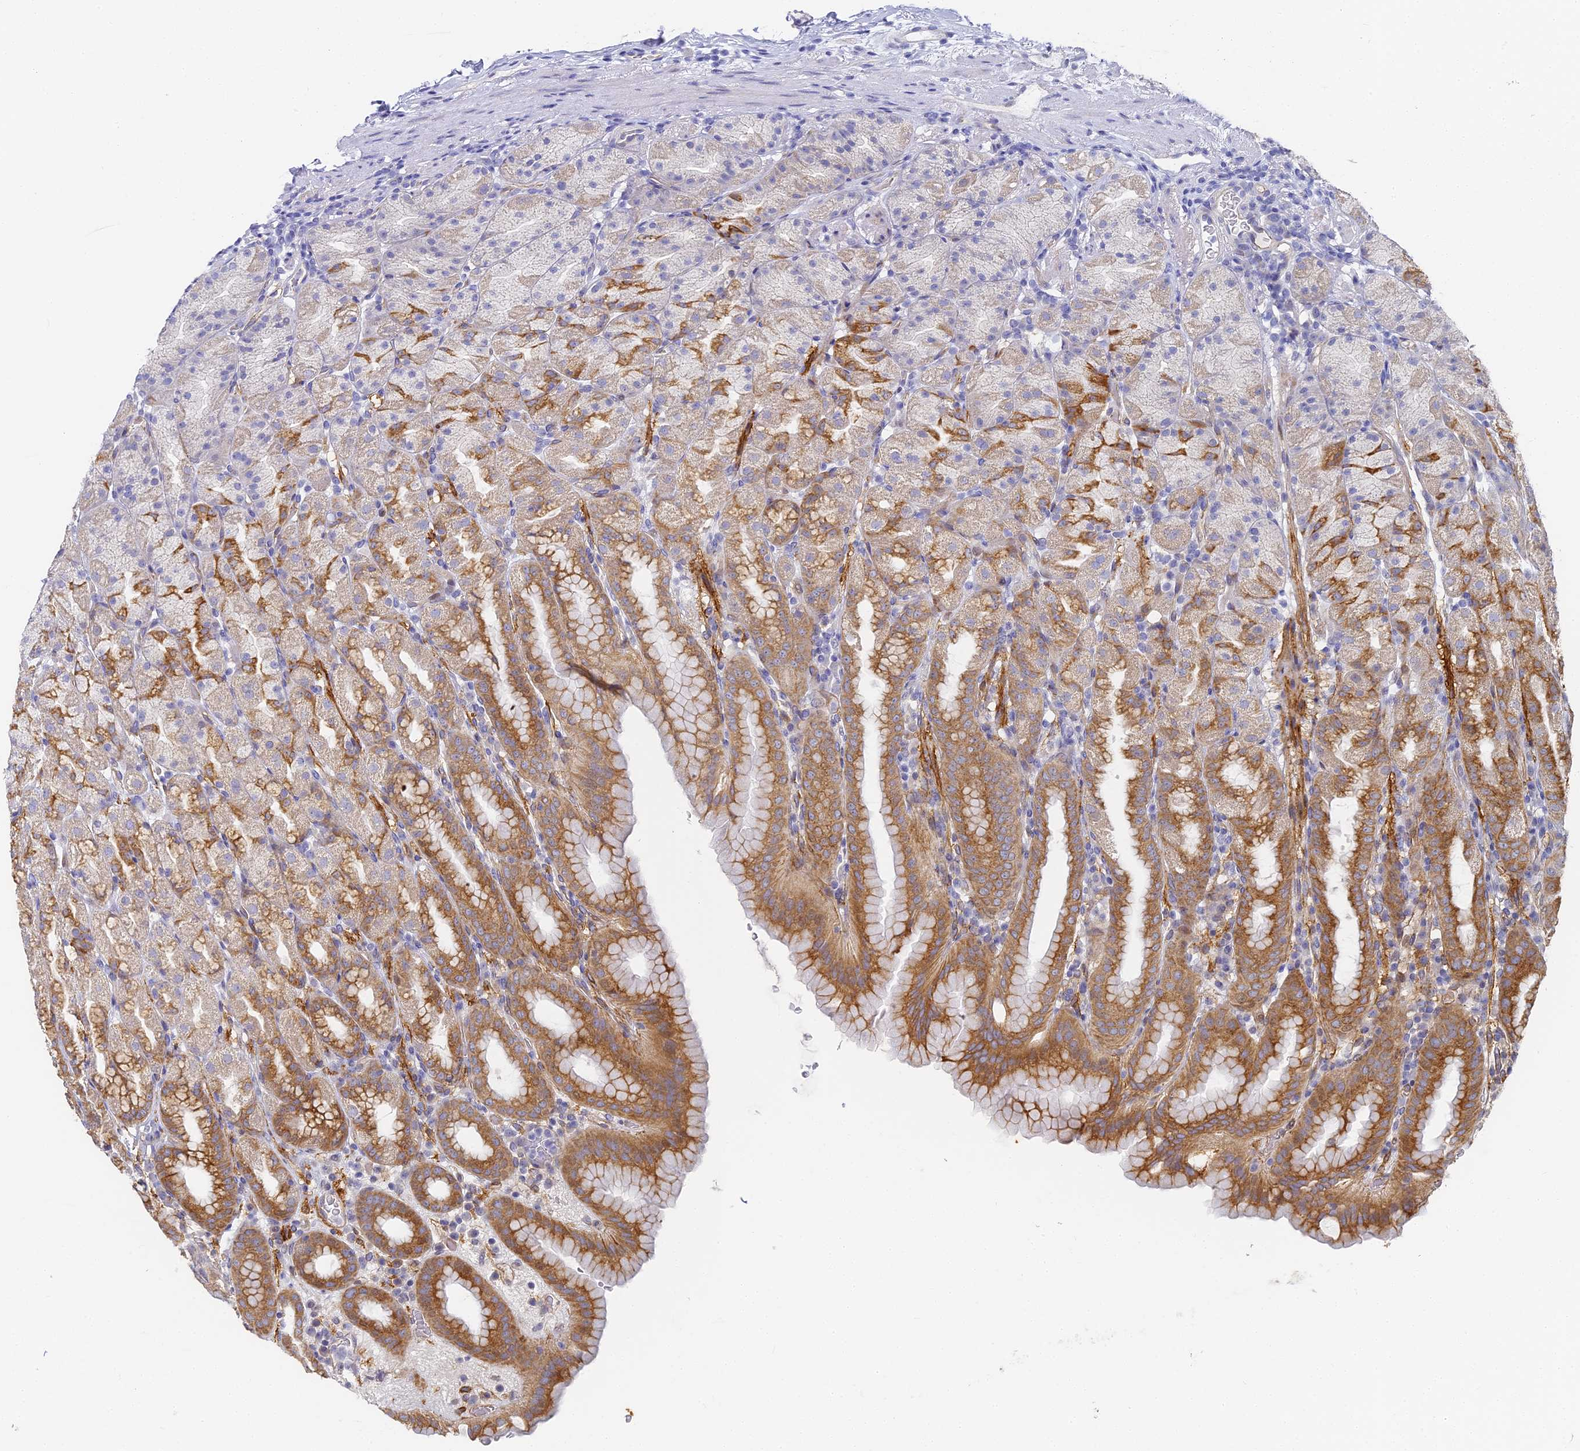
{"staining": {"intensity": "strong", "quantity": "25%-75%", "location": "cytoplasmic/membranous"}, "tissue": "stomach", "cell_type": "Glandular cells", "image_type": "normal", "snomed": [{"axis": "morphology", "description": "Normal tissue, NOS"}, {"axis": "topography", "description": "Stomach, upper"}], "caption": "Approximately 25%-75% of glandular cells in normal human stomach display strong cytoplasmic/membranous protein staining as visualized by brown immunohistochemical staining.", "gene": "GJA1", "patient": {"sex": "male", "age": 68}}